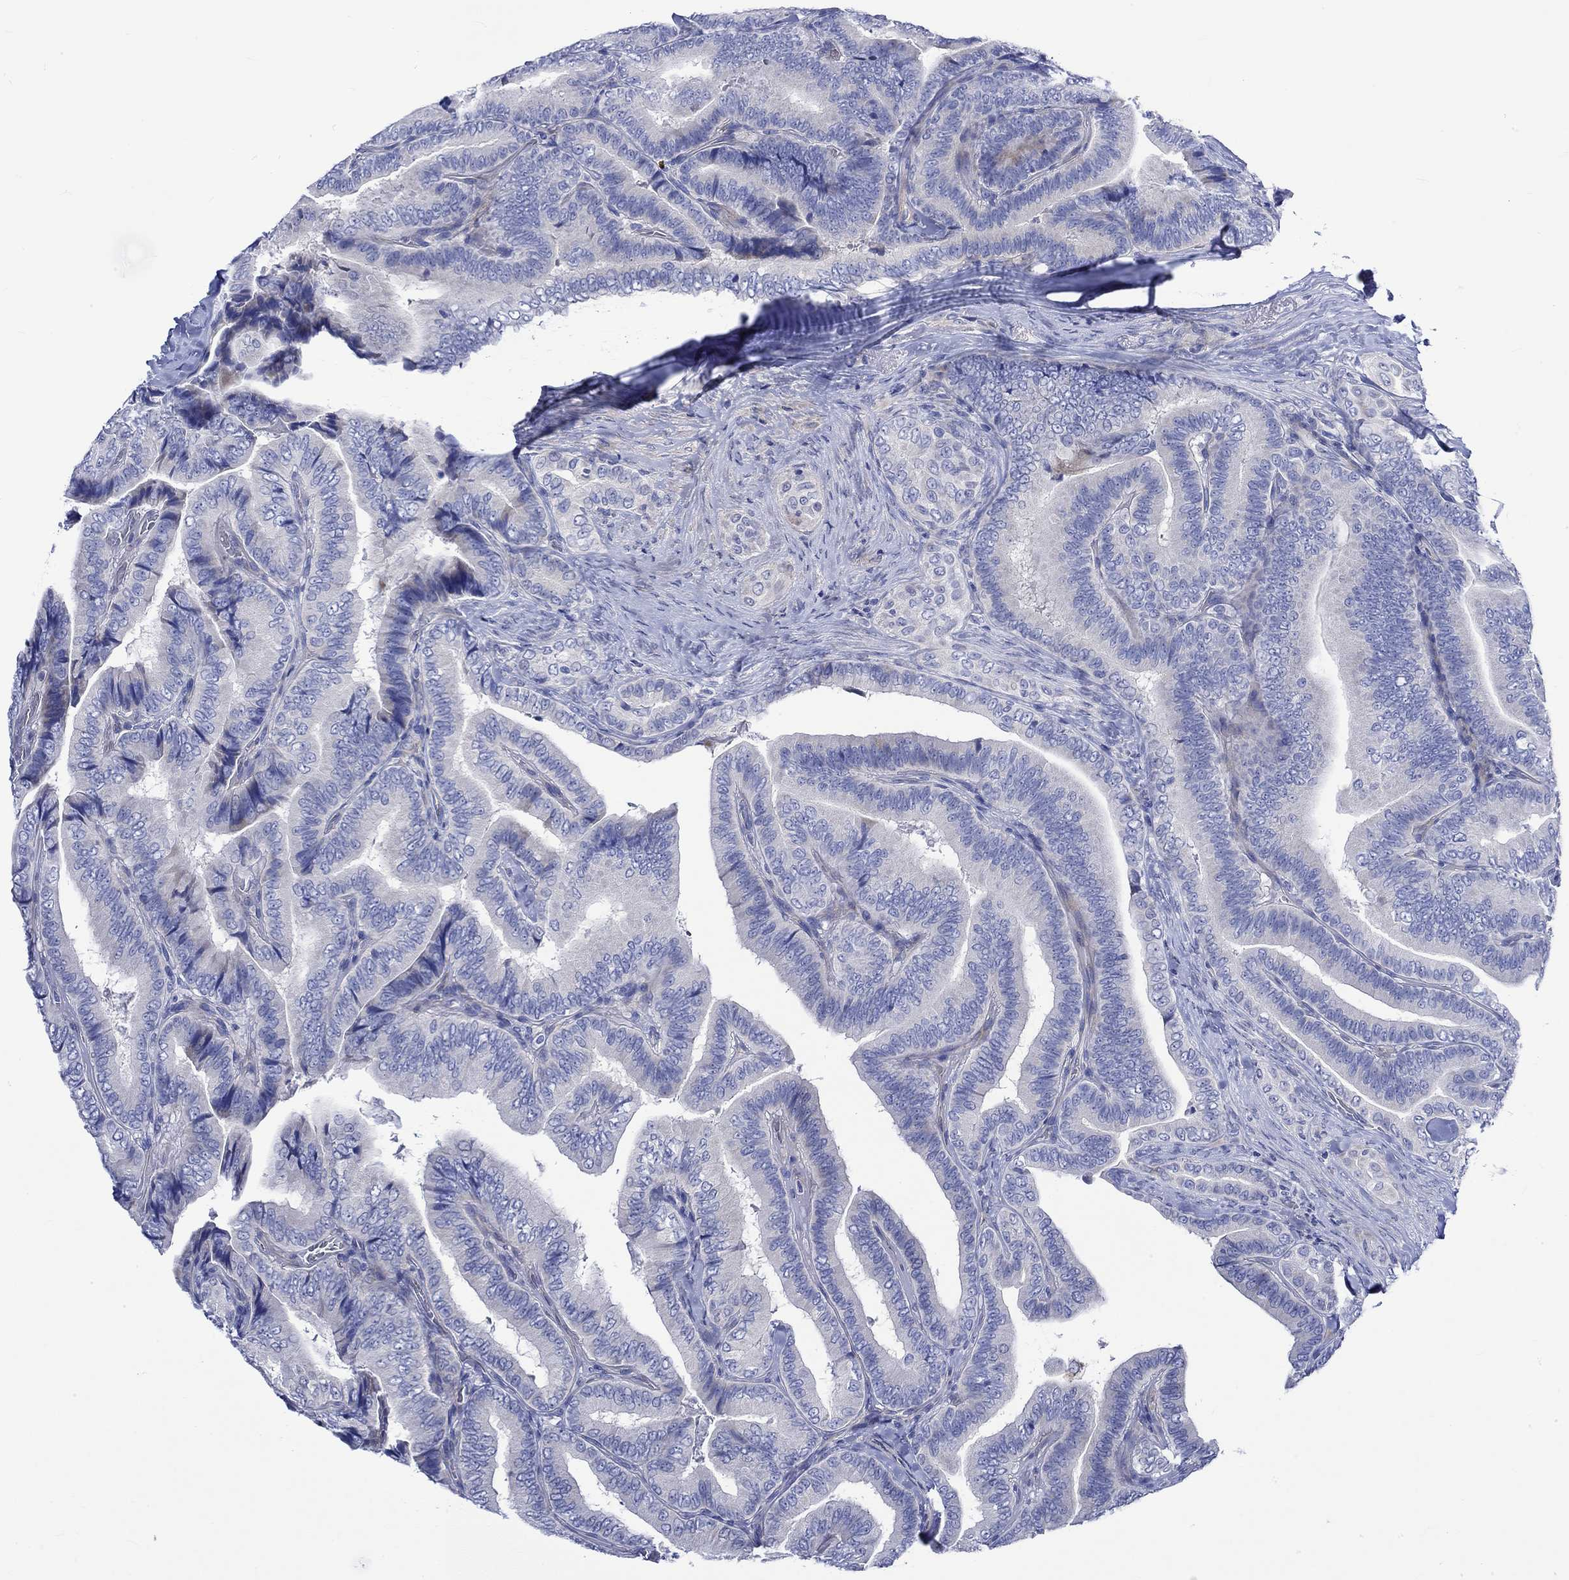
{"staining": {"intensity": "negative", "quantity": "none", "location": "none"}, "tissue": "thyroid cancer", "cell_type": "Tumor cells", "image_type": "cancer", "snomed": [{"axis": "morphology", "description": "Papillary adenocarcinoma, NOS"}, {"axis": "topography", "description": "Thyroid gland"}], "caption": "Tumor cells are negative for brown protein staining in thyroid cancer.", "gene": "NRIP3", "patient": {"sex": "male", "age": 61}}